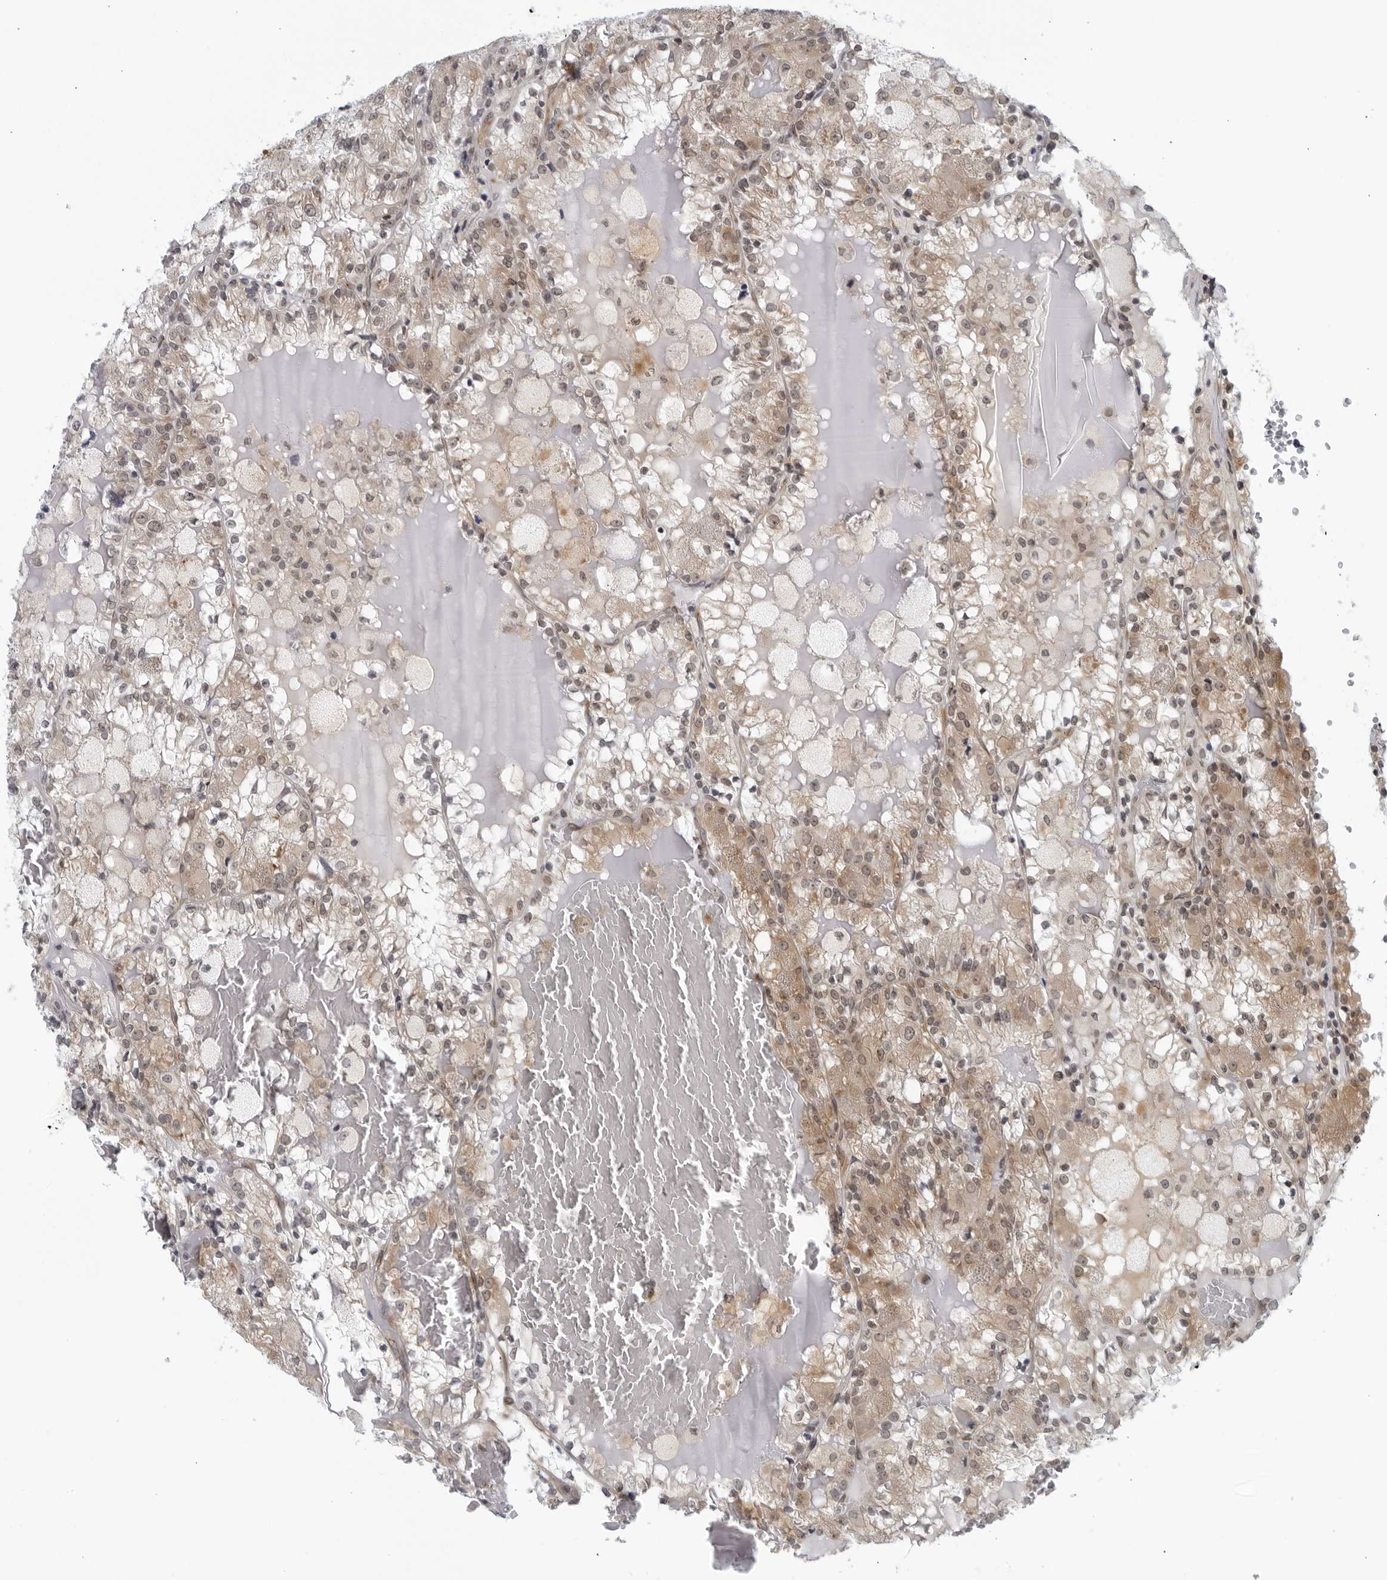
{"staining": {"intensity": "weak", "quantity": "25%-75%", "location": "cytoplasmic/membranous,nuclear"}, "tissue": "renal cancer", "cell_type": "Tumor cells", "image_type": "cancer", "snomed": [{"axis": "morphology", "description": "Adenocarcinoma, NOS"}, {"axis": "topography", "description": "Kidney"}], "caption": "High-magnification brightfield microscopy of renal cancer (adenocarcinoma) stained with DAB (3,3'-diaminobenzidine) (brown) and counterstained with hematoxylin (blue). tumor cells exhibit weak cytoplasmic/membranous and nuclear positivity is identified in about25%-75% of cells.", "gene": "RC3H1", "patient": {"sex": "female", "age": 56}}